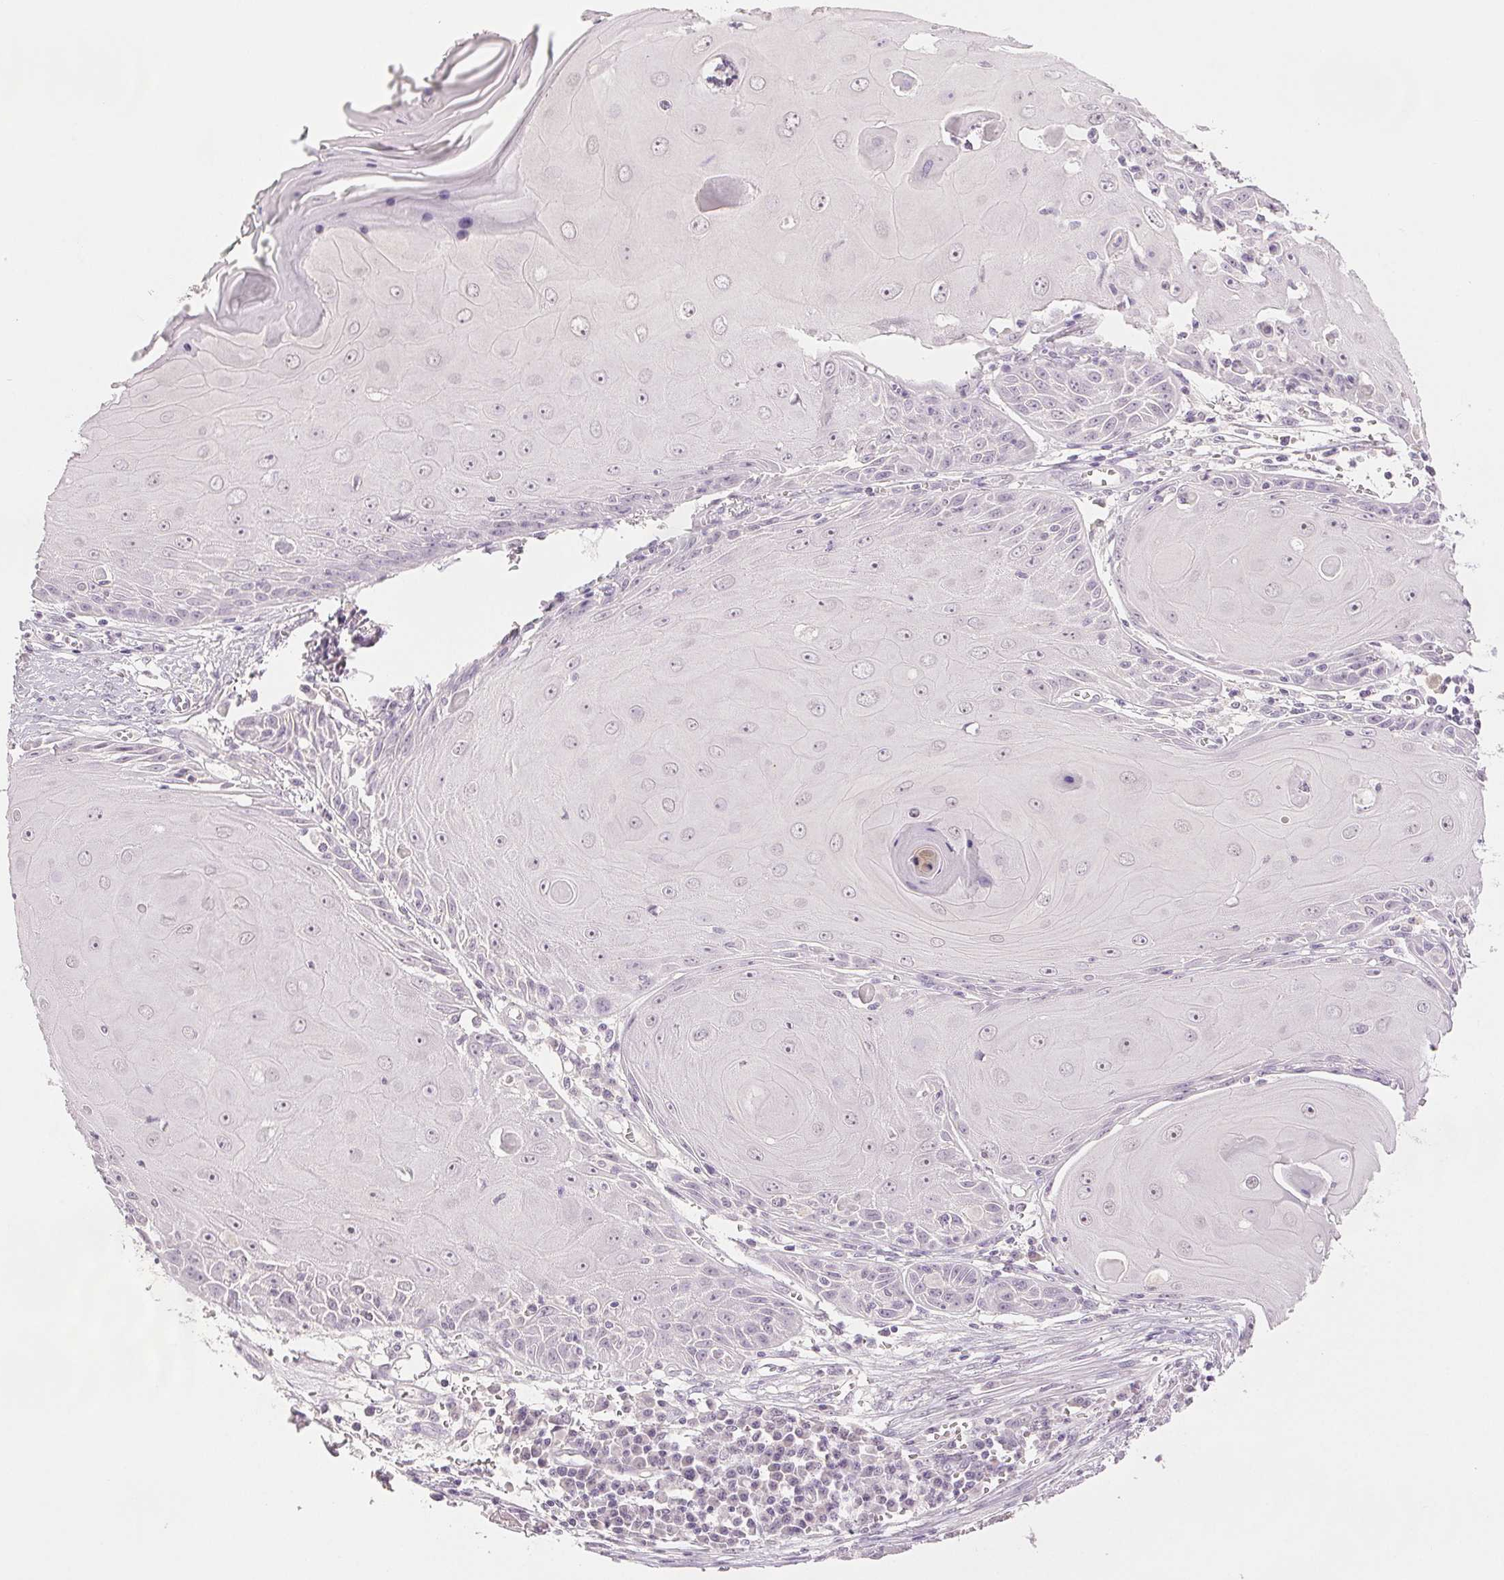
{"staining": {"intensity": "weak", "quantity": "<25%", "location": "nuclear"}, "tissue": "skin cancer", "cell_type": "Tumor cells", "image_type": "cancer", "snomed": [{"axis": "morphology", "description": "Squamous cell carcinoma, NOS"}, {"axis": "topography", "description": "Skin"}, {"axis": "topography", "description": "Vulva"}], "caption": "Tumor cells show no significant staining in skin cancer. The staining was performed using DAB to visualize the protein expression in brown, while the nuclei were stained in blue with hematoxylin (Magnification: 20x).", "gene": "SCGN", "patient": {"sex": "female", "age": 85}}